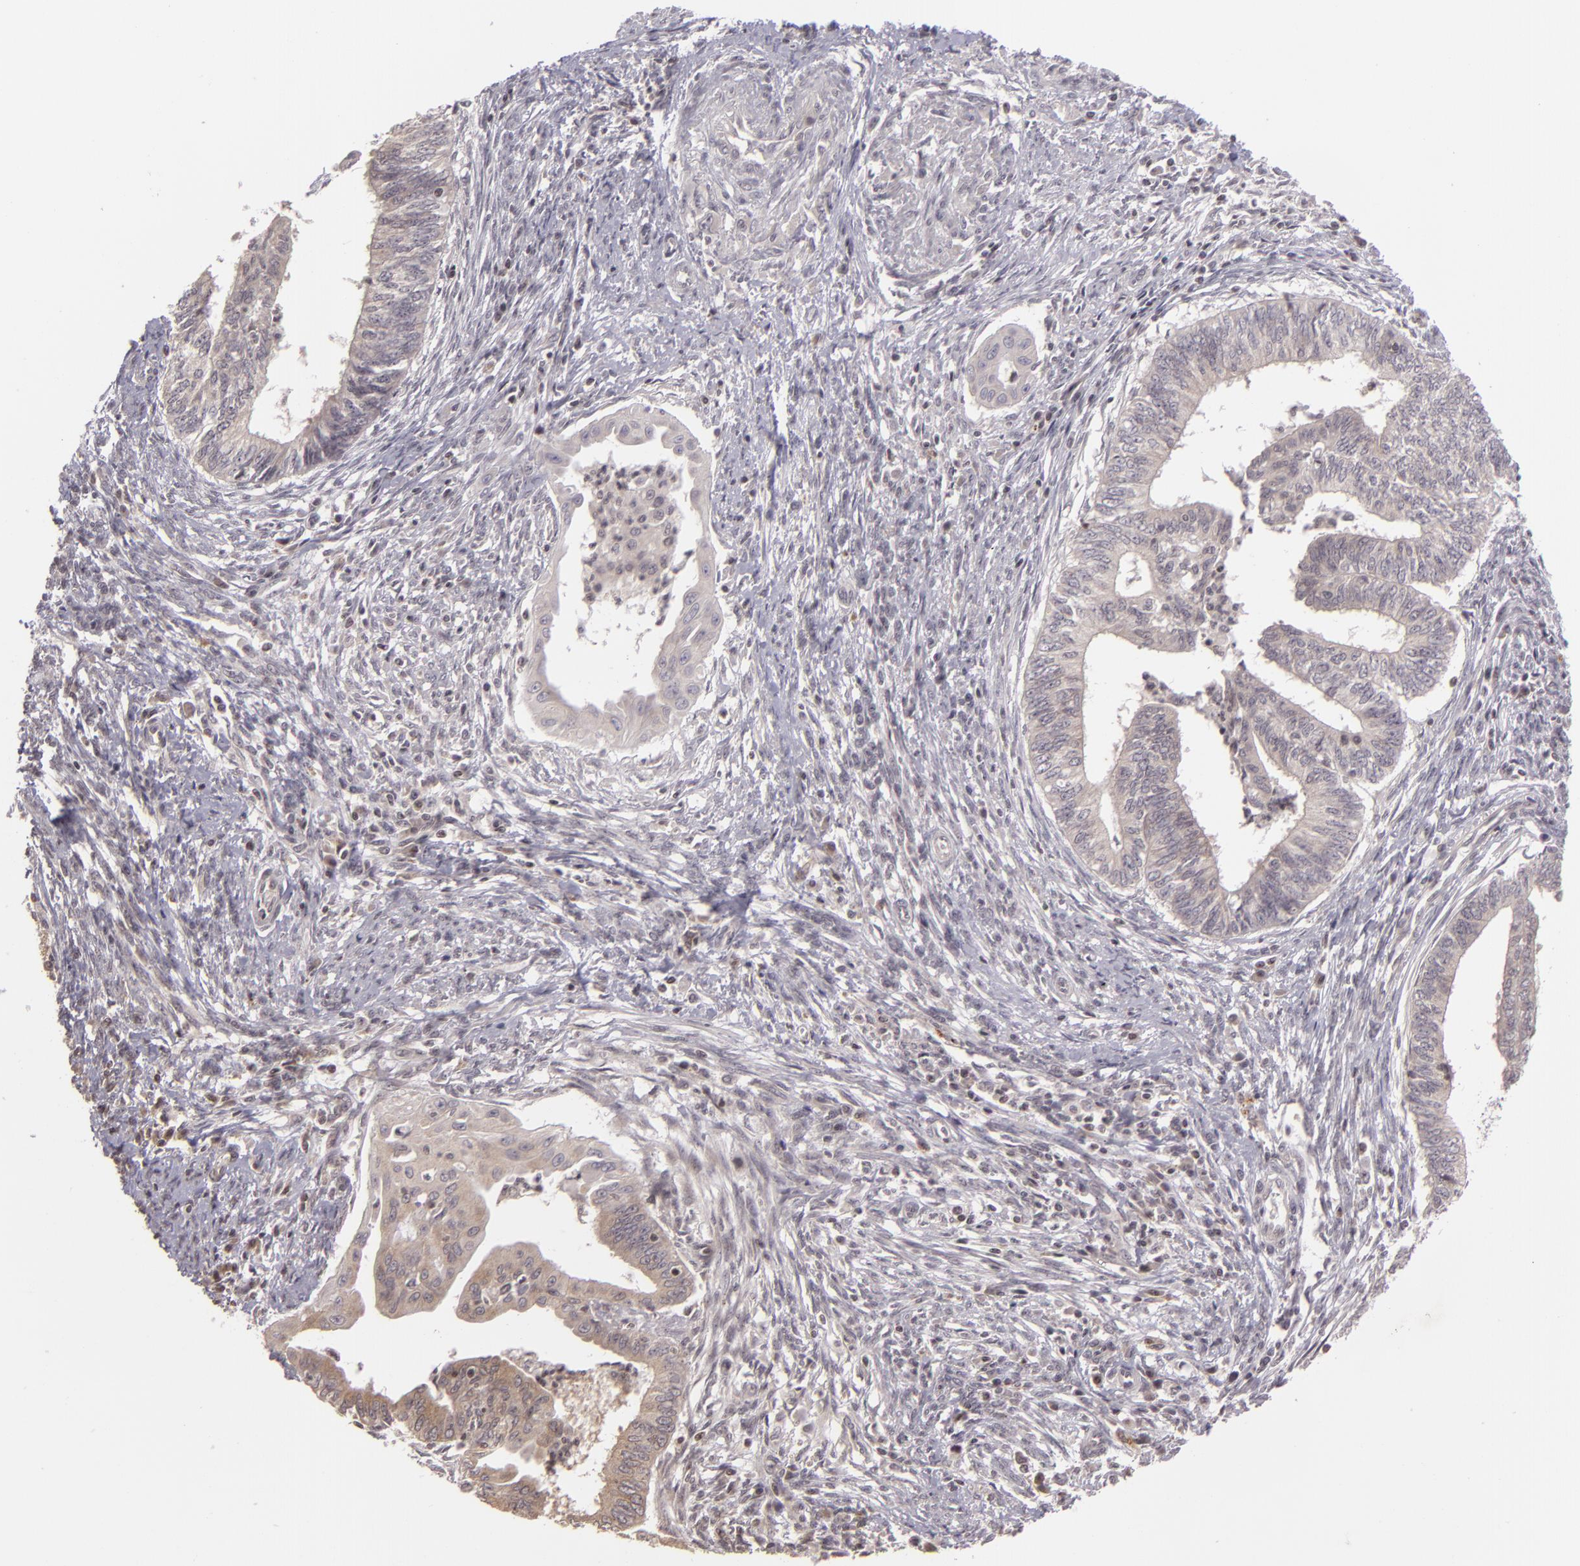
{"staining": {"intensity": "negative", "quantity": "none", "location": "none"}, "tissue": "endometrial cancer", "cell_type": "Tumor cells", "image_type": "cancer", "snomed": [{"axis": "morphology", "description": "Adenocarcinoma, NOS"}, {"axis": "topography", "description": "Endometrium"}], "caption": "High power microscopy image of an IHC photomicrograph of adenocarcinoma (endometrial), revealing no significant positivity in tumor cells.", "gene": "AKAP6", "patient": {"sex": "female", "age": 66}}